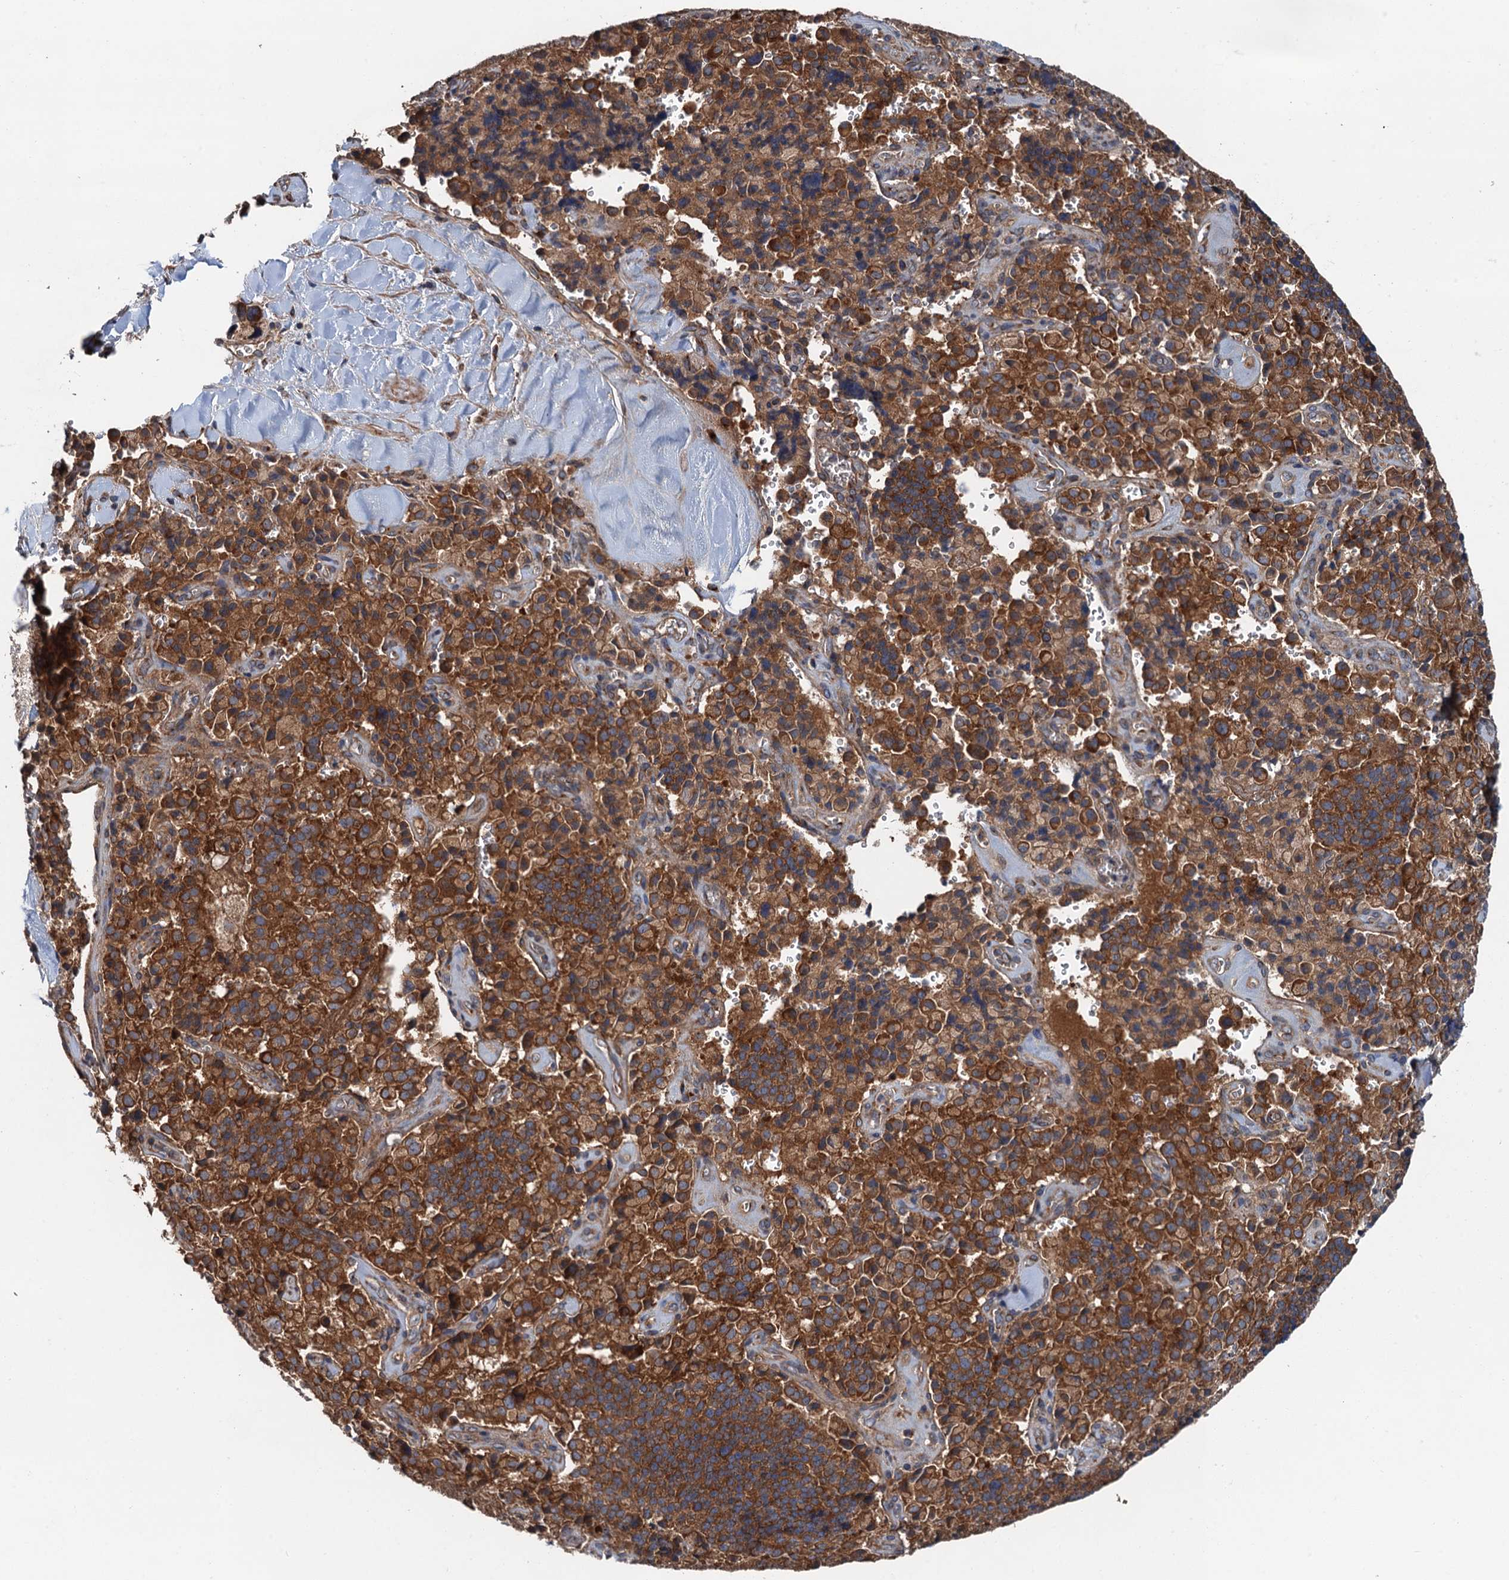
{"staining": {"intensity": "strong", "quantity": ">75%", "location": "cytoplasmic/membranous"}, "tissue": "pancreatic cancer", "cell_type": "Tumor cells", "image_type": "cancer", "snomed": [{"axis": "morphology", "description": "Adenocarcinoma, NOS"}, {"axis": "topography", "description": "Pancreas"}], "caption": "High-power microscopy captured an immunohistochemistry (IHC) micrograph of adenocarcinoma (pancreatic), revealing strong cytoplasmic/membranous expression in about >75% of tumor cells.", "gene": "COG3", "patient": {"sex": "male", "age": 65}}